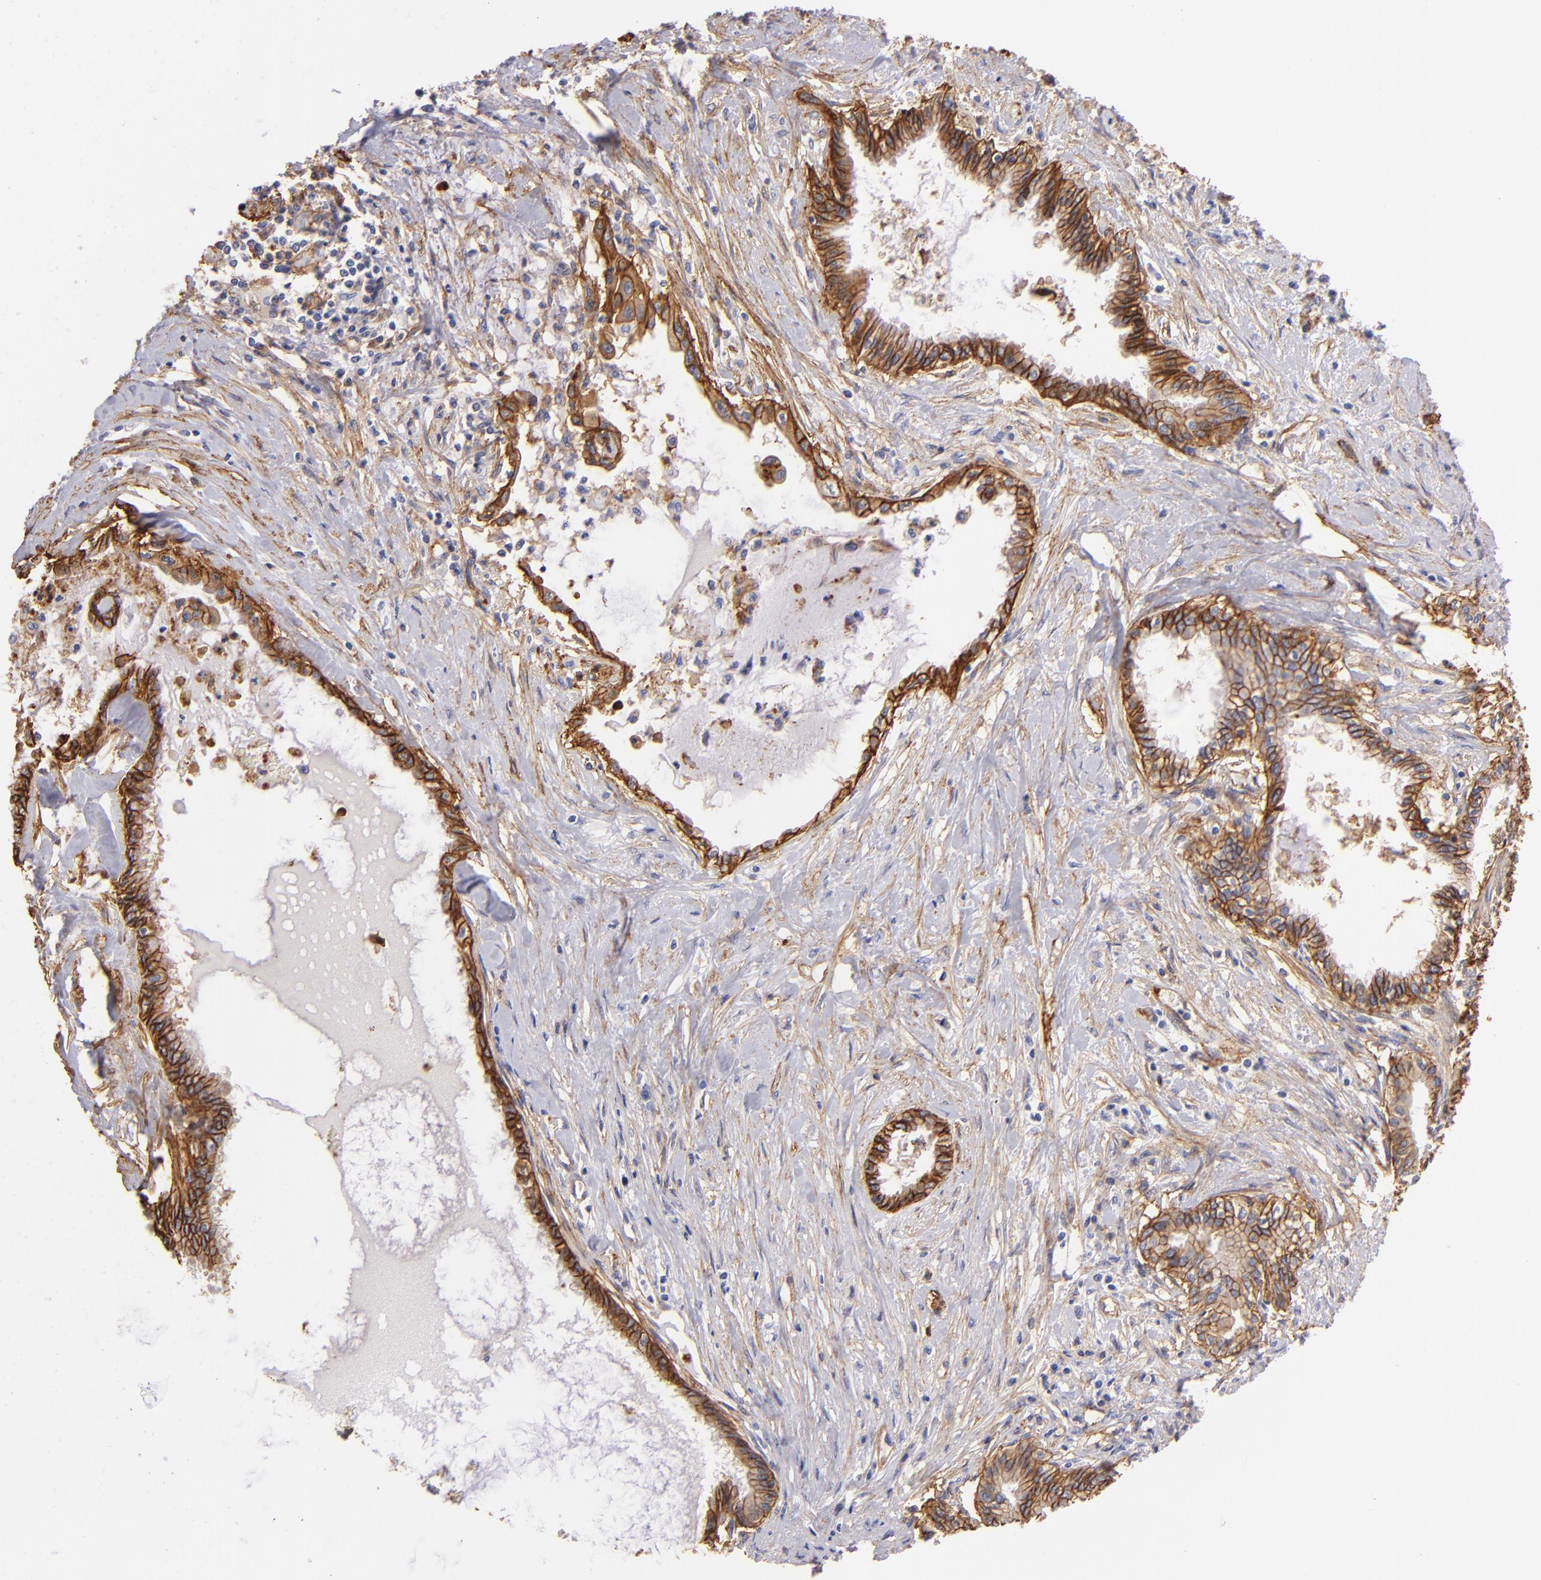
{"staining": {"intensity": "strong", "quantity": ">75%", "location": "cytoplasmic/membranous"}, "tissue": "pancreatic cancer", "cell_type": "Tumor cells", "image_type": "cancer", "snomed": [{"axis": "morphology", "description": "Adenocarcinoma, NOS"}, {"axis": "topography", "description": "Pancreas"}], "caption": "Protein expression by IHC shows strong cytoplasmic/membranous staining in about >75% of tumor cells in pancreatic cancer. (DAB = brown stain, brightfield microscopy at high magnification).", "gene": "CD151", "patient": {"sex": "female", "age": 64}}